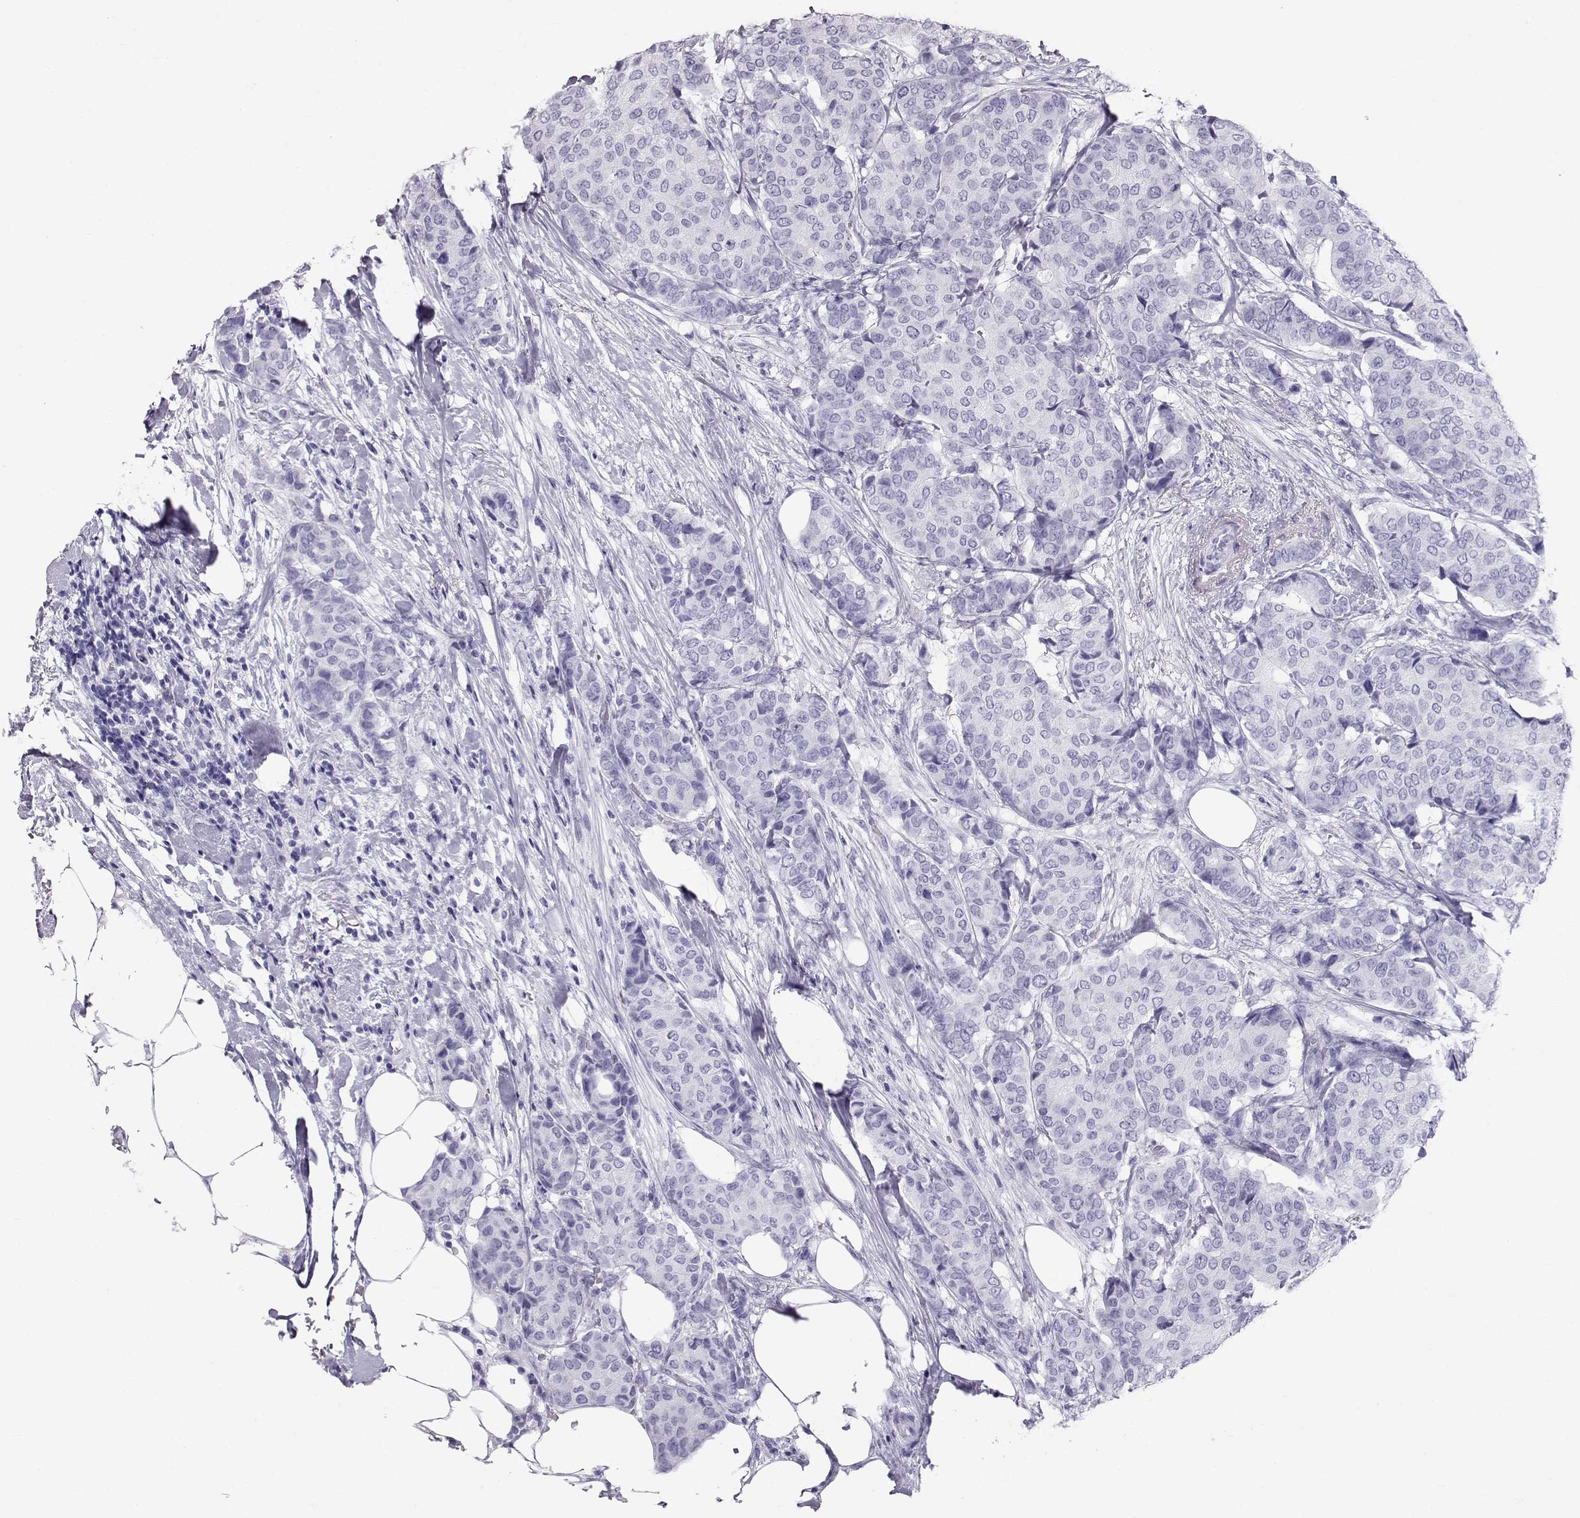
{"staining": {"intensity": "negative", "quantity": "none", "location": "none"}, "tissue": "breast cancer", "cell_type": "Tumor cells", "image_type": "cancer", "snomed": [{"axis": "morphology", "description": "Duct carcinoma"}, {"axis": "topography", "description": "Breast"}], "caption": "Breast invasive ductal carcinoma was stained to show a protein in brown. There is no significant staining in tumor cells.", "gene": "RD3", "patient": {"sex": "female", "age": 75}}